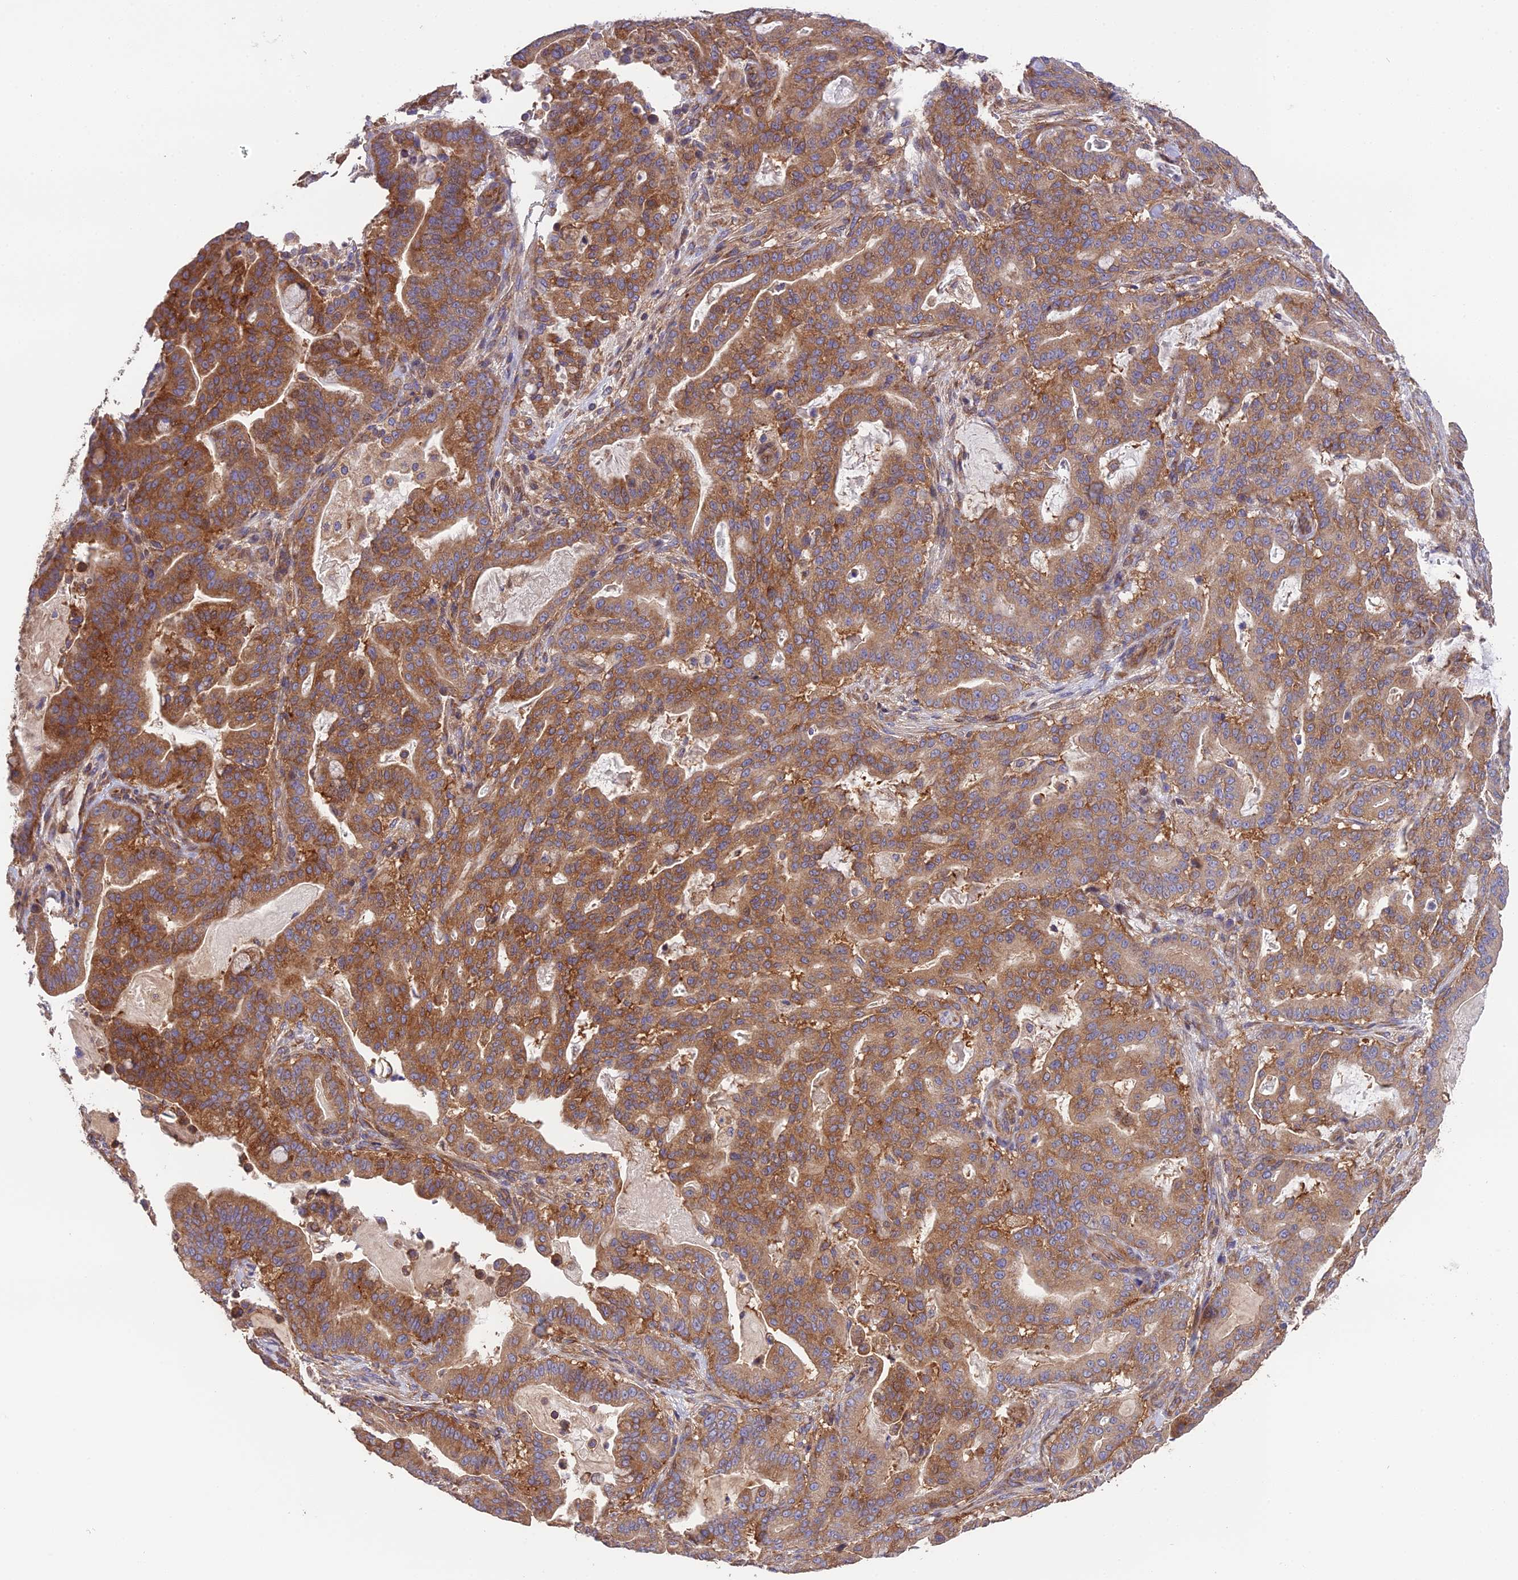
{"staining": {"intensity": "strong", "quantity": ">75%", "location": "cytoplasmic/membranous"}, "tissue": "pancreatic cancer", "cell_type": "Tumor cells", "image_type": "cancer", "snomed": [{"axis": "morphology", "description": "Adenocarcinoma, NOS"}, {"axis": "topography", "description": "Pancreas"}], "caption": "A high amount of strong cytoplasmic/membranous expression is present in approximately >75% of tumor cells in adenocarcinoma (pancreatic) tissue.", "gene": "BLOC1S4", "patient": {"sex": "male", "age": 63}}